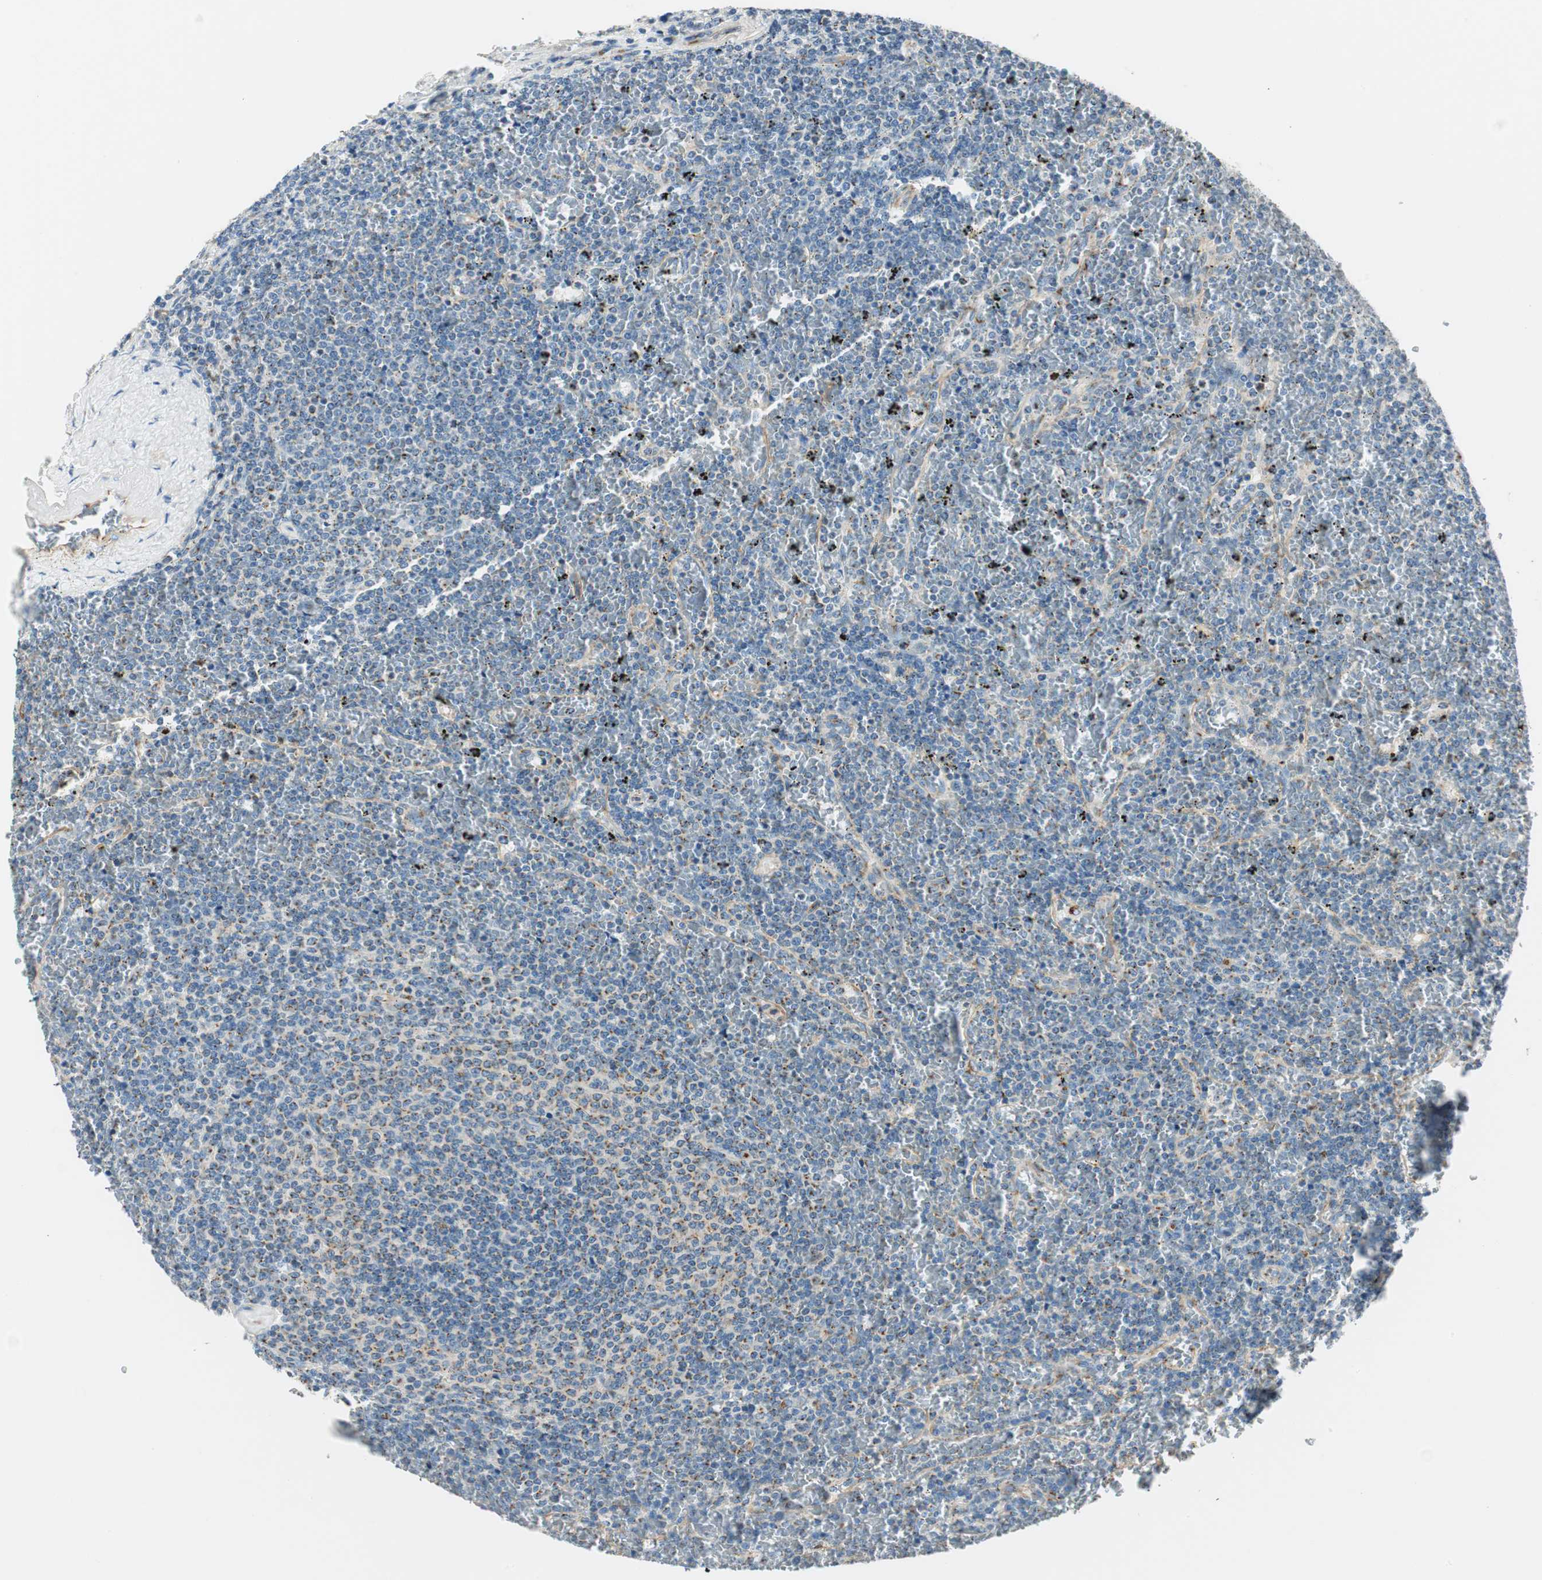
{"staining": {"intensity": "moderate", "quantity": "<25%", "location": "cytoplasmic/membranous"}, "tissue": "lymphoma", "cell_type": "Tumor cells", "image_type": "cancer", "snomed": [{"axis": "morphology", "description": "Malignant lymphoma, non-Hodgkin's type, Low grade"}, {"axis": "topography", "description": "Spleen"}], "caption": "Low-grade malignant lymphoma, non-Hodgkin's type stained with a protein marker displays moderate staining in tumor cells.", "gene": "TMF1", "patient": {"sex": "female", "age": 77}}